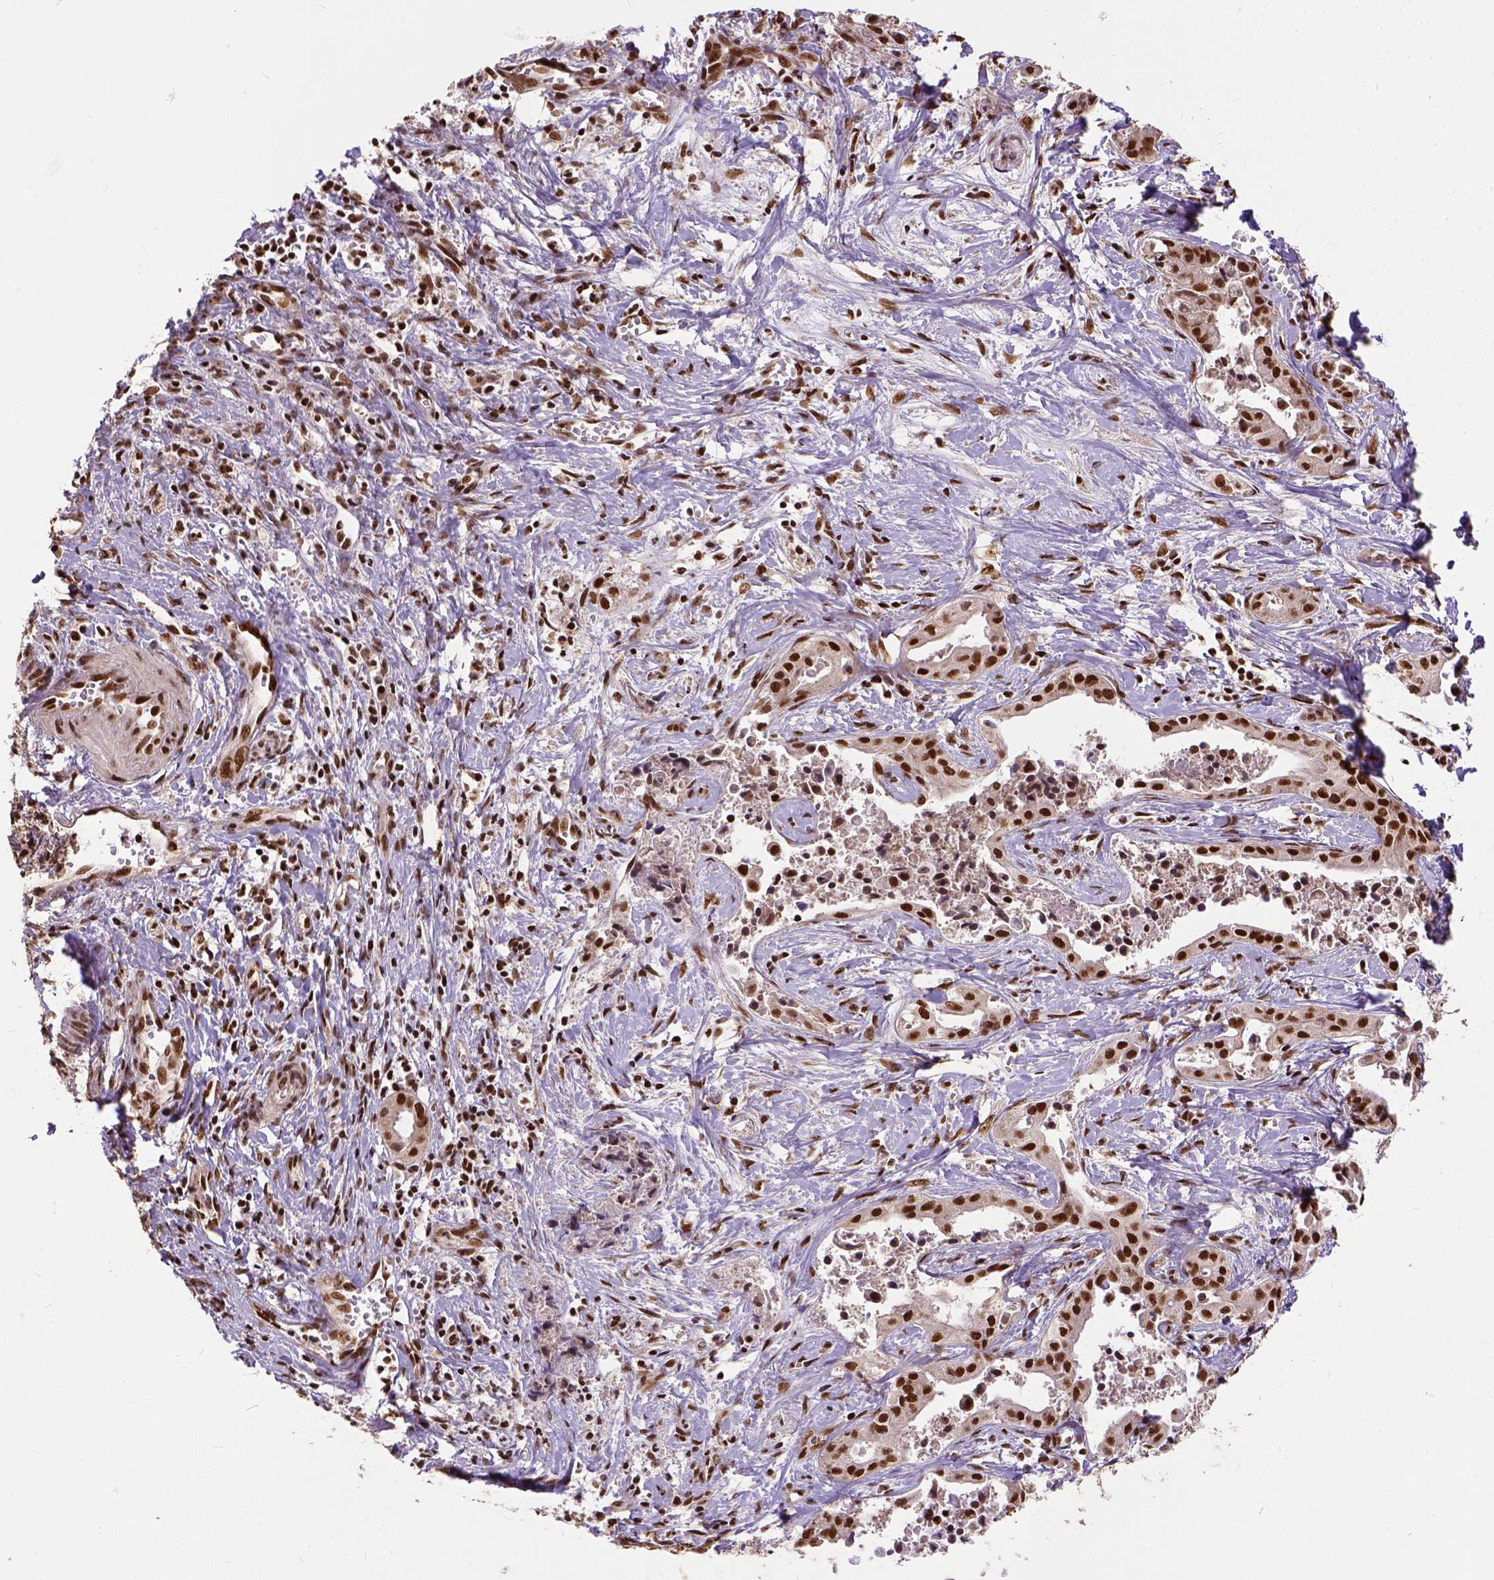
{"staining": {"intensity": "strong", "quantity": ">75%", "location": "nuclear"}, "tissue": "liver cancer", "cell_type": "Tumor cells", "image_type": "cancer", "snomed": [{"axis": "morphology", "description": "Cholangiocarcinoma"}, {"axis": "topography", "description": "Liver"}], "caption": "Immunohistochemistry (IHC) (DAB (3,3'-diaminobenzidine)) staining of liver cancer demonstrates strong nuclear protein staining in about >75% of tumor cells.", "gene": "NACC1", "patient": {"sex": "female", "age": 65}}